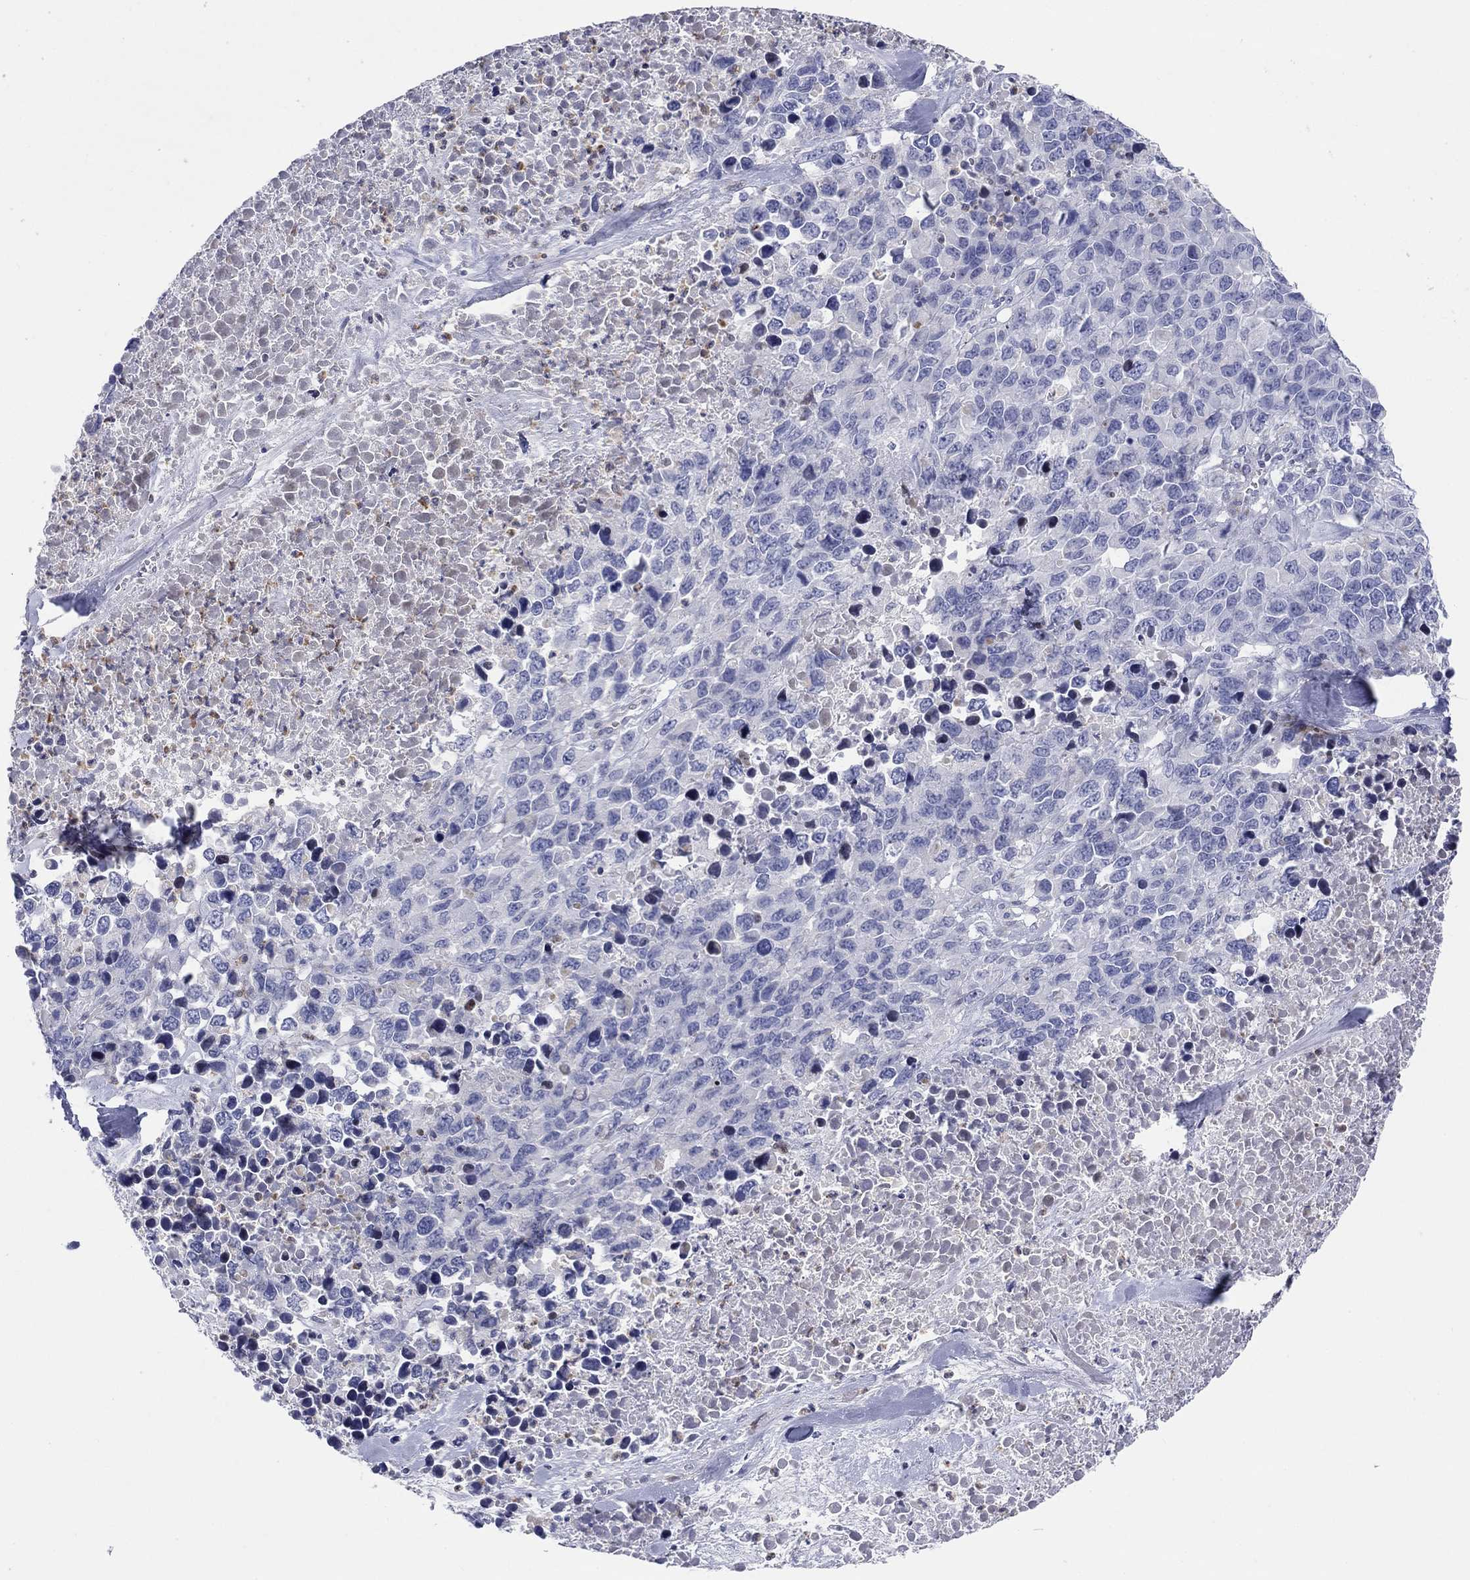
{"staining": {"intensity": "negative", "quantity": "none", "location": "none"}, "tissue": "melanoma", "cell_type": "Tumor cells", "image_type": "cancer", "snomed": [{"axis": "morphology", "description": "Malignant melanoma, Metastatic site"}, {"axis": "topography", "description": "Skin"}], "caption": "A high-resolution histopathology image shows immunohistochemistry staining of malignant melanoma (metastatic site), which reveals no significant expression in tumor cells.", "gene": "ARHGAP36", "patient": {"sex": "male", "age": 84}}